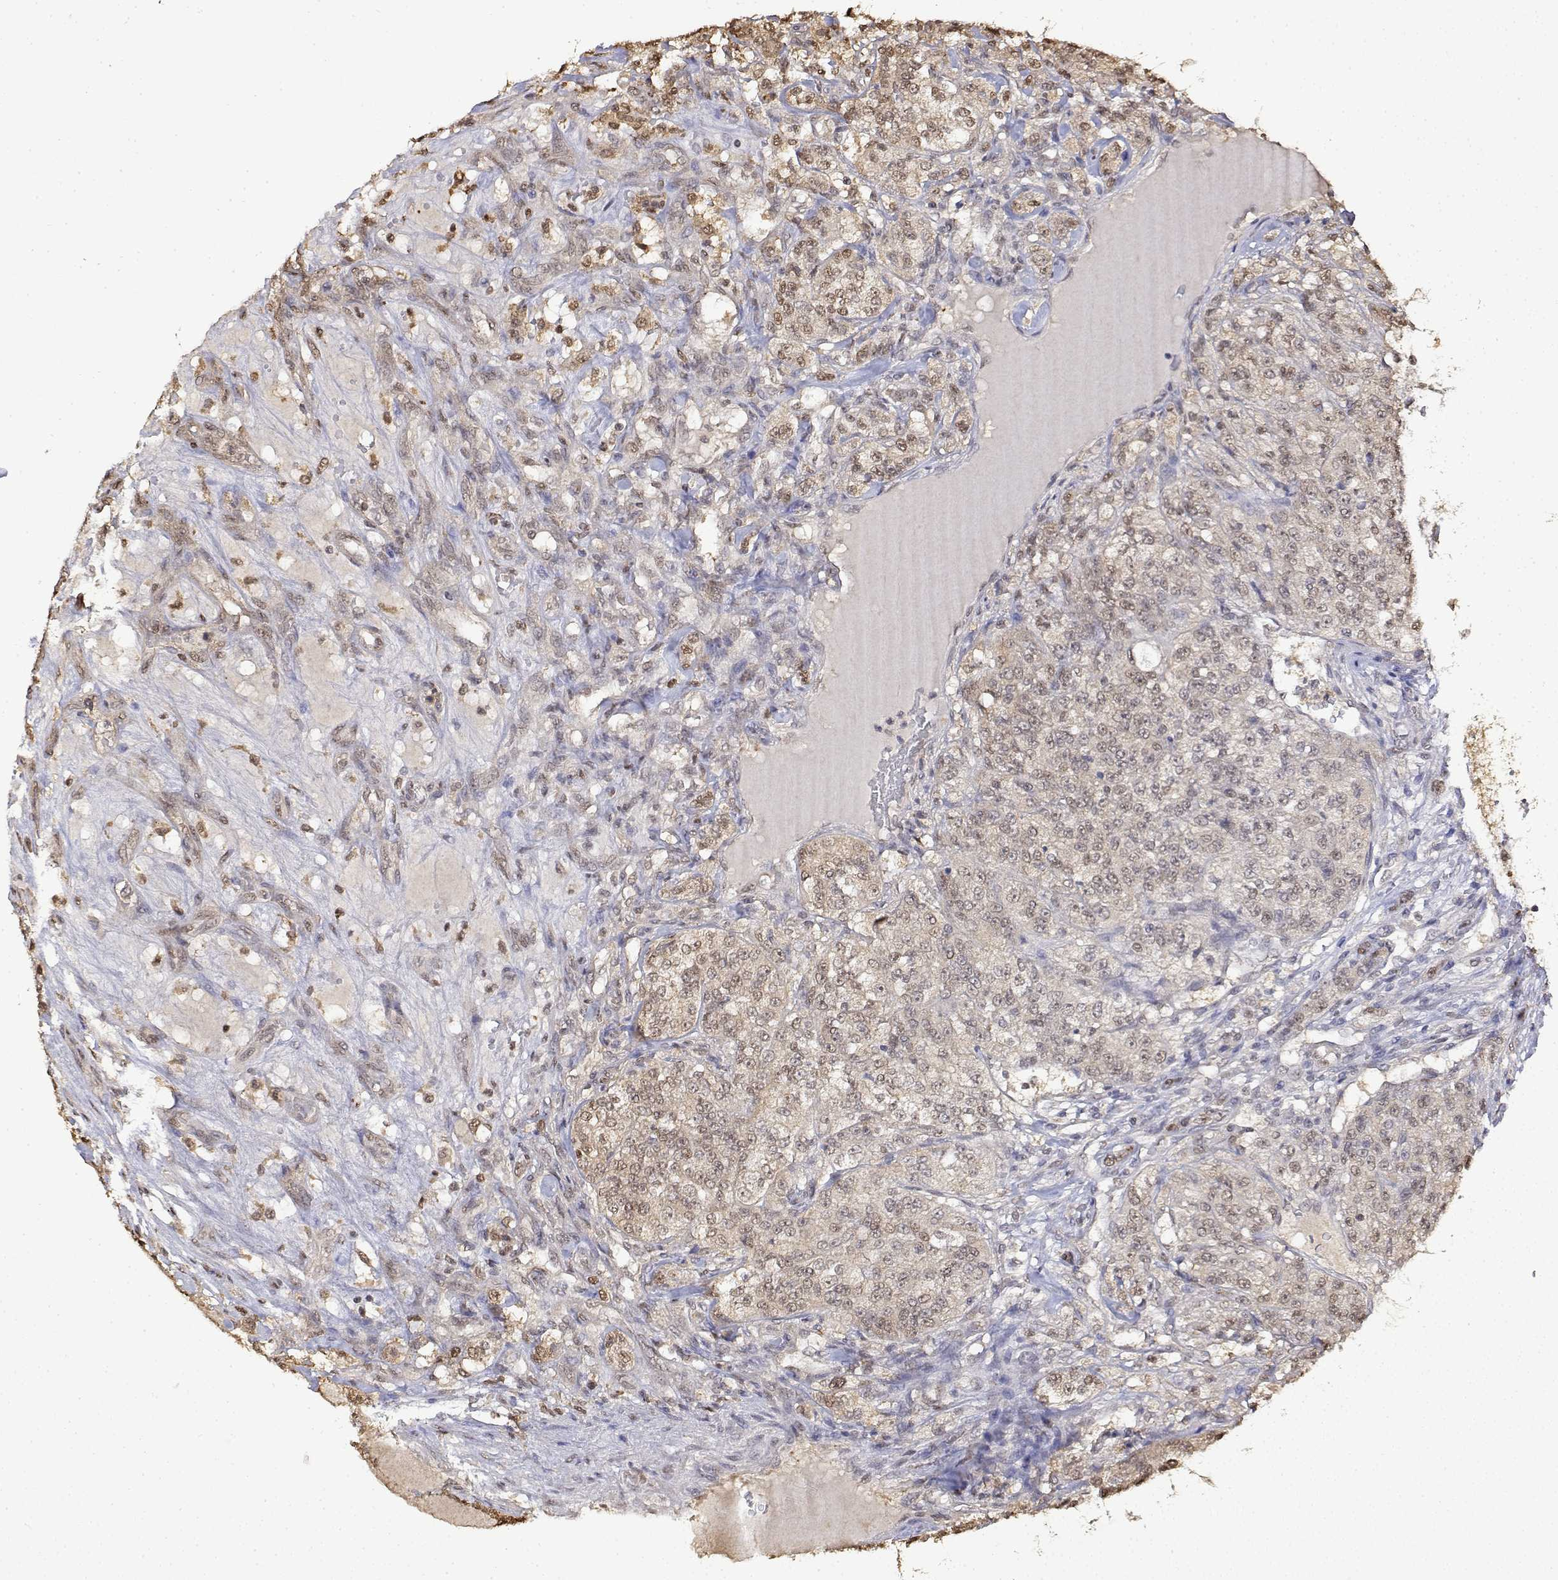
{"staining": {"intensity": "moderate", "quantity": ">75%", "location": "nuclear"}, "tissue": "renal cancer", "cell_type": "Tumor cells", "image_type": "cancer", "snomed": [{"axis": "morphology", "description": "Adenocarcinoma, NOS"}, {"axis": "topography", "description": "Kidney"}], "caption": "Protein staining shows moderate nuclear expression in about >75% of tumor cells in adenocarcinoma (renal).", "gene": "TPI1", "patient": {"sex": "female", "age": 63}}